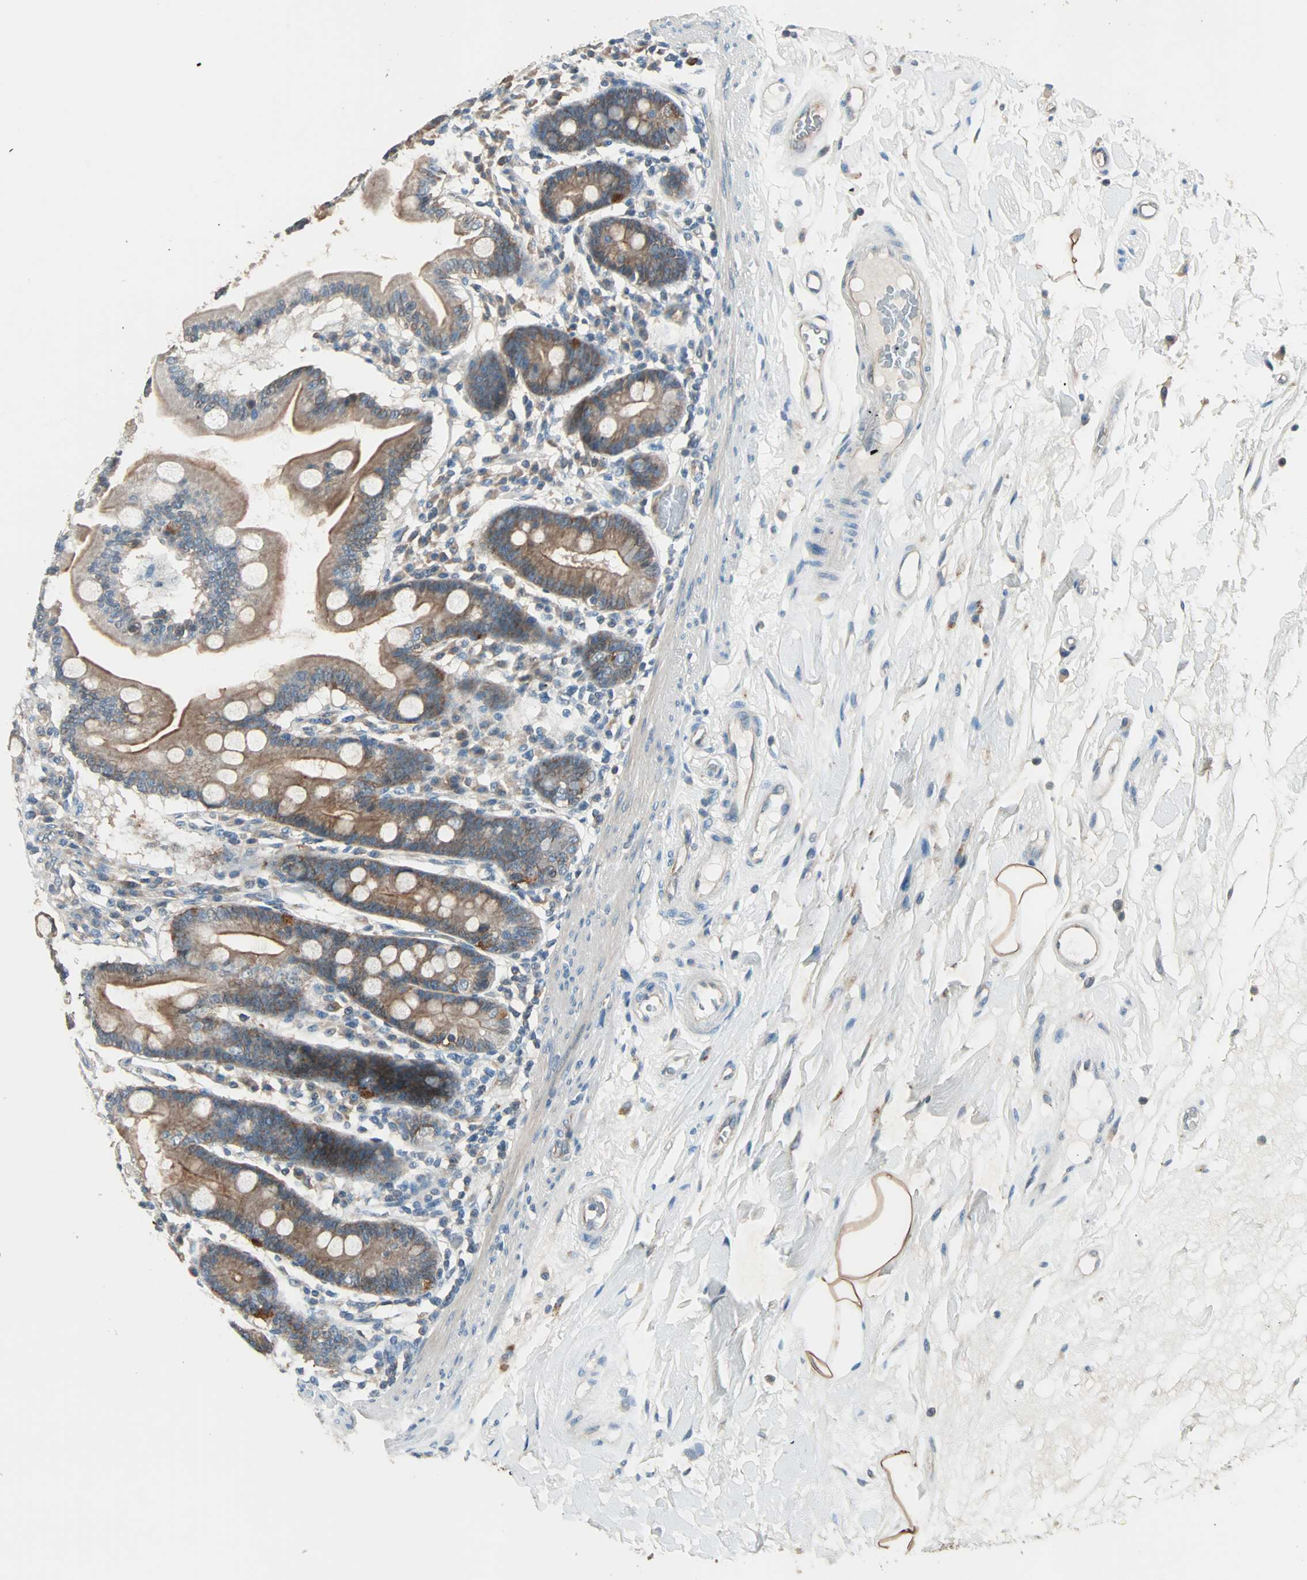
{"staining": {"intensity": "moderate", "quantity": ">75%", "location": "cytoplasmic/membranous"}, "tissue": "duodenum", "cell_type": "Glandular cells", "image_type": "normal", "snomed": [{"axis": "morphology", "description": "Normal tissue, NOS"}, {"axis": "topography", "description": "Duodenum"}], "caption": "About >75% of glandular cells in benign duodenum demonstrate moderate cytoplasmic/membranous protein expression as visualized by brown immunohistochemical staining.", "gene": "MAP3K21", "patient": {"sex": "female", "age": 64}}